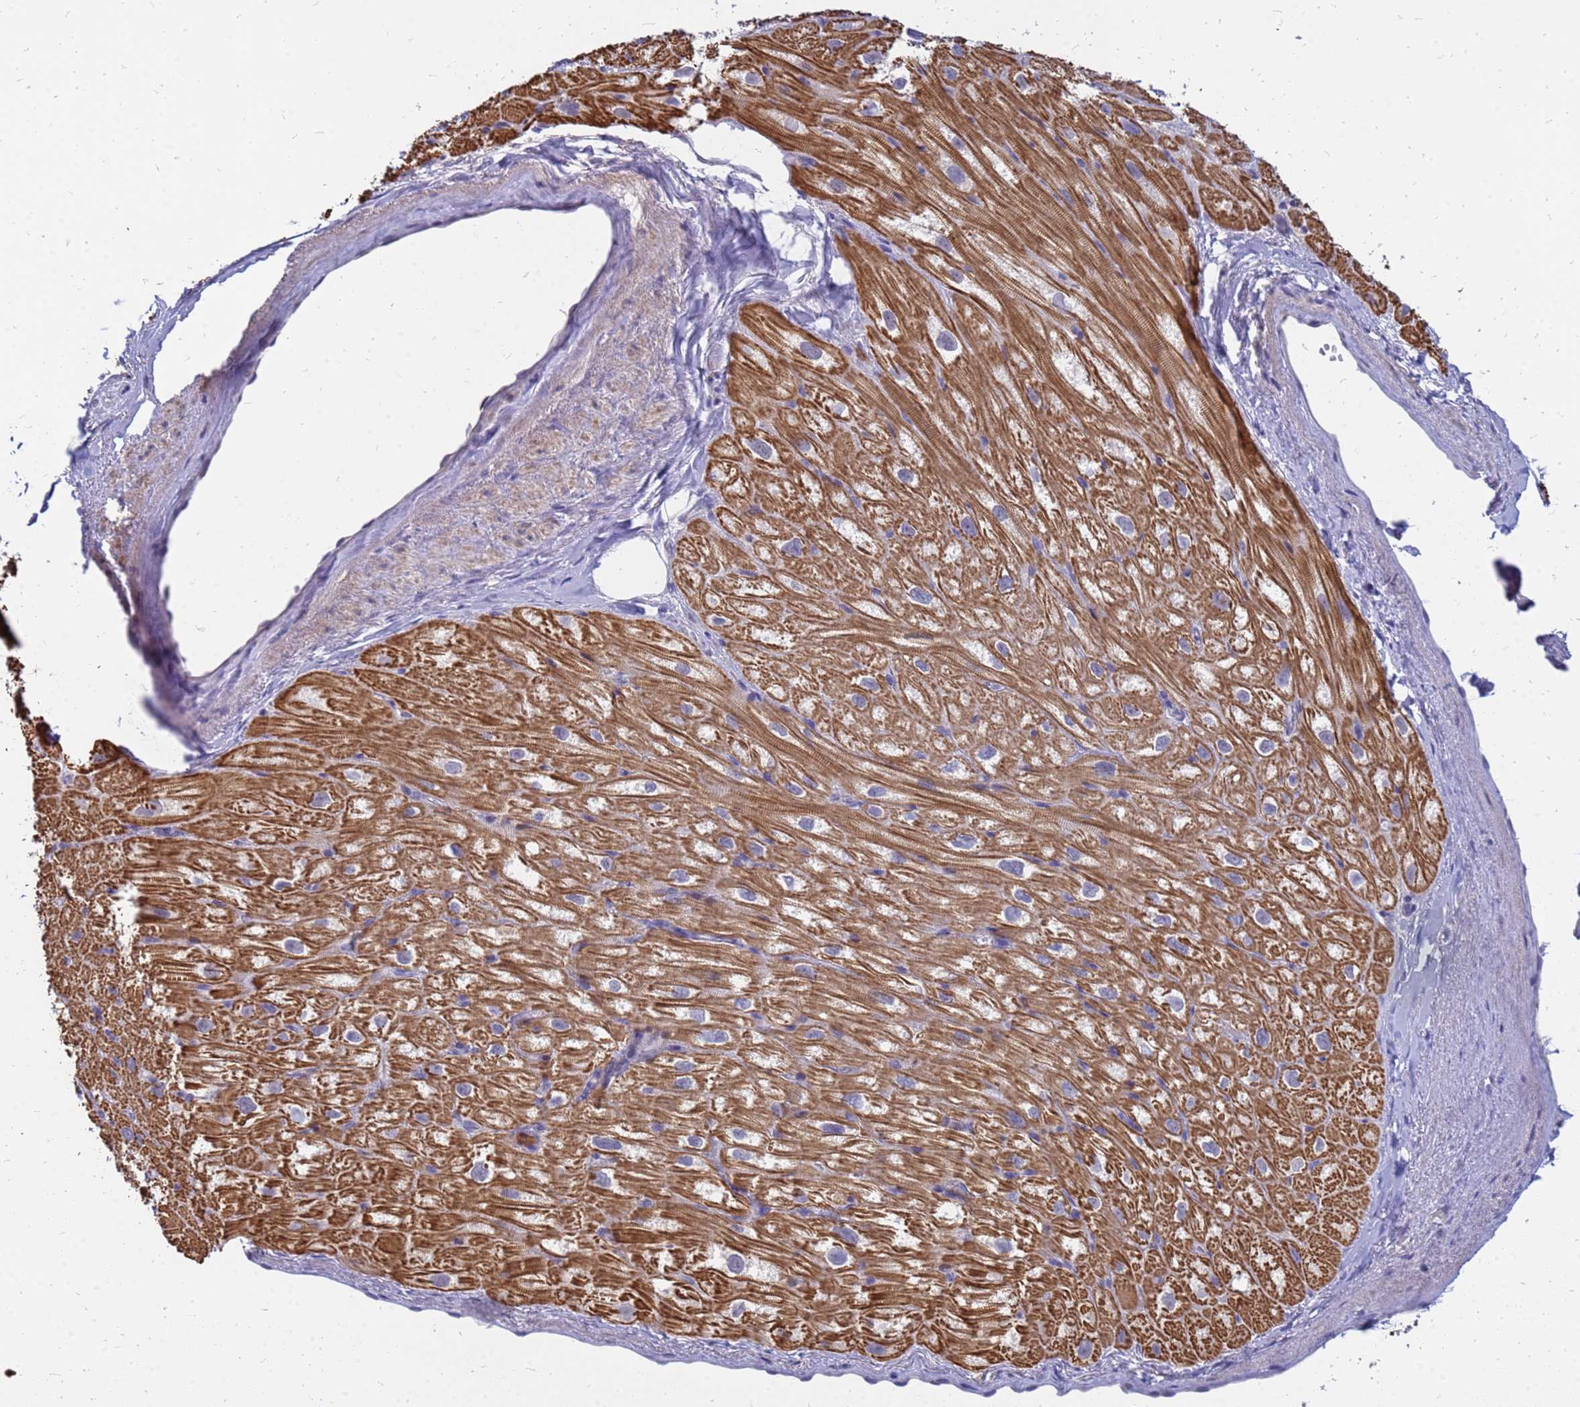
{"staining": {"intensity": "strong", "quantity": ">75%", "location": "cytoplasmic/membranous"}, "tissue": "heart muscle", "cell_type": "Cardiomyocytes", "image_type": "normal", "snomed": [{"axis": "morphology", "description": "Normal tissue, NOS"}, {"axis": "topography", "description": "Heart"}], "caption": "Immunohistochemistry histopathology image of unremarkable heart muscle stained for a protein (brown), which displays high levels of strong cytoplasmic/membranous expression in approximately >75% of cardiomyocytes.", "gene": "SRGAP3", "patient": {"sex": "male", "age": 50}}